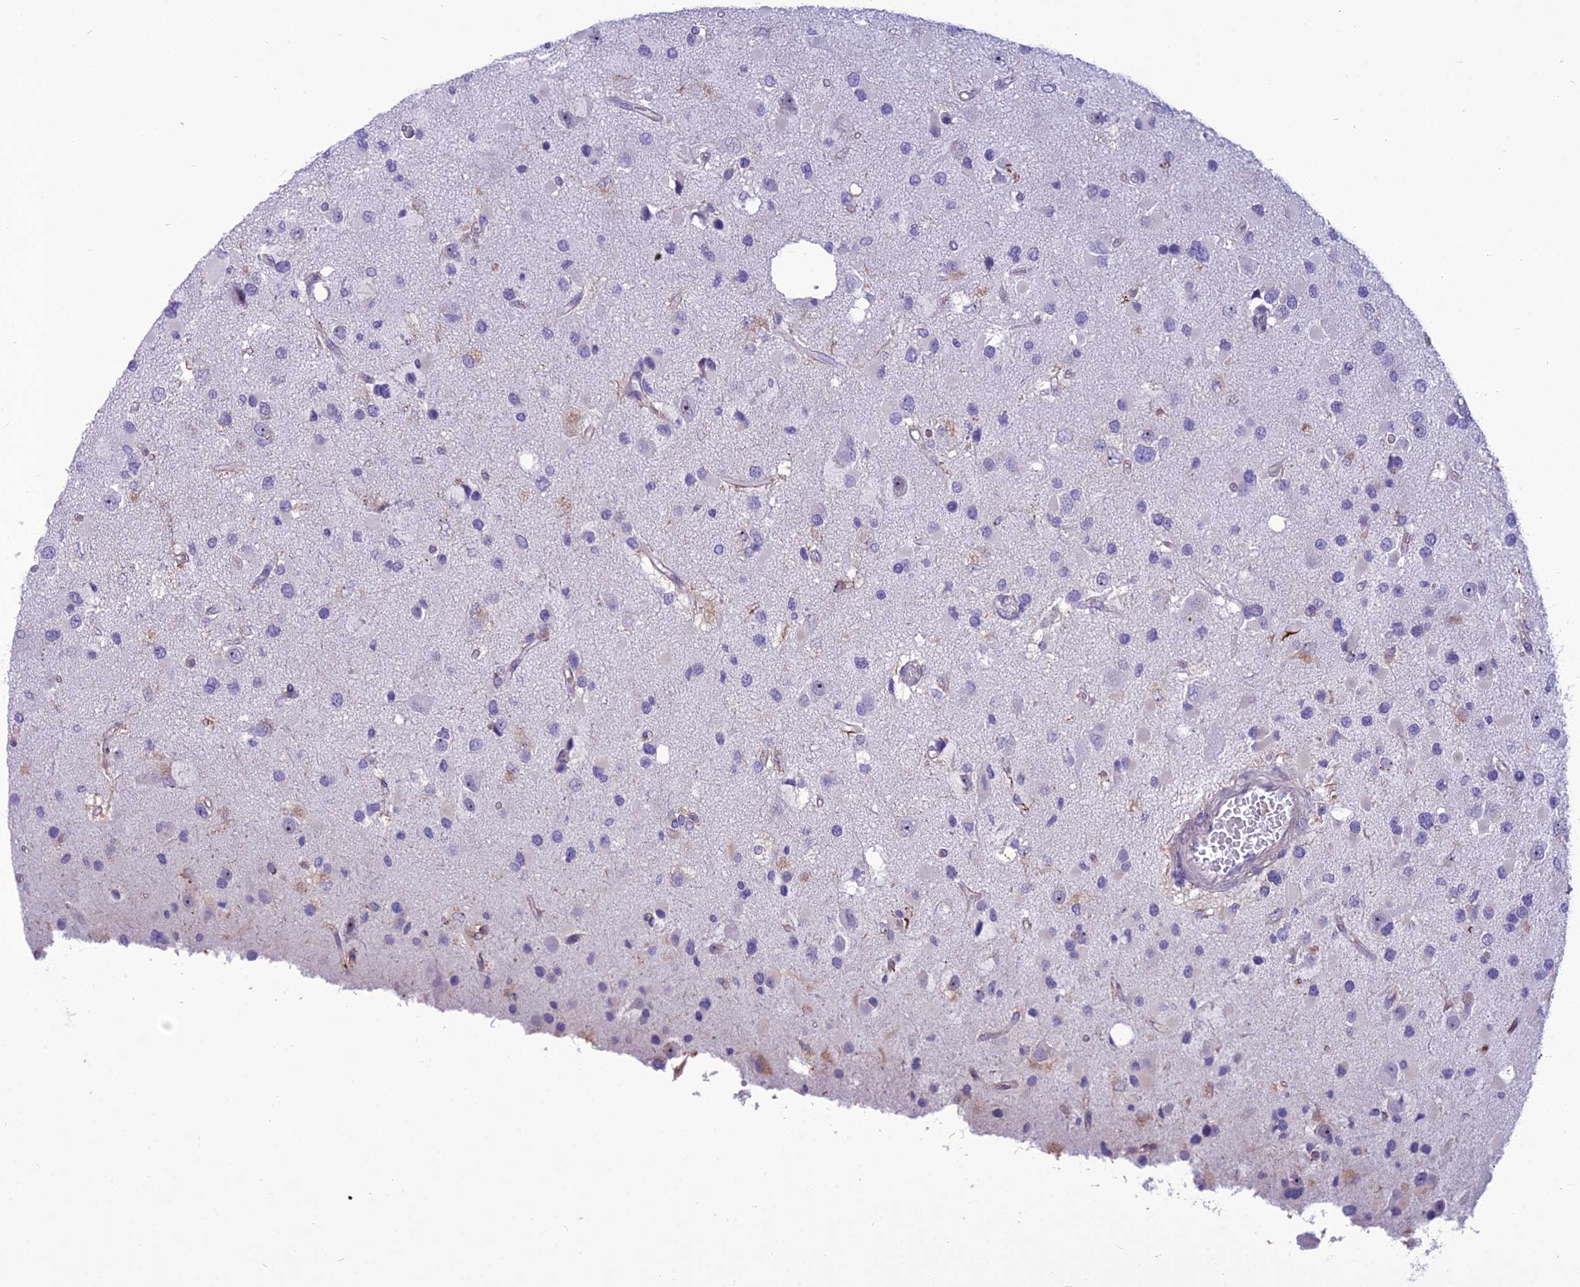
{"staining": {"intensity": "negative", "quantity": "none", "location": "none"}, "tissue": "glioma", "cell_type": "Tumor cells", "image_type": "cancer", "snomed": [{"axis": "morphology", "description": "Glioma, malignant, High grade"}, {"axis": "topography", "description": "Brain"}], "caption": "IHC micrograph of human malignant glioma (high-grade) stained for a protein (brown), which exhibits no positivity in tumor cells.", "gene": "BBS7", "patient": {"sex": "male", "age": 53}}